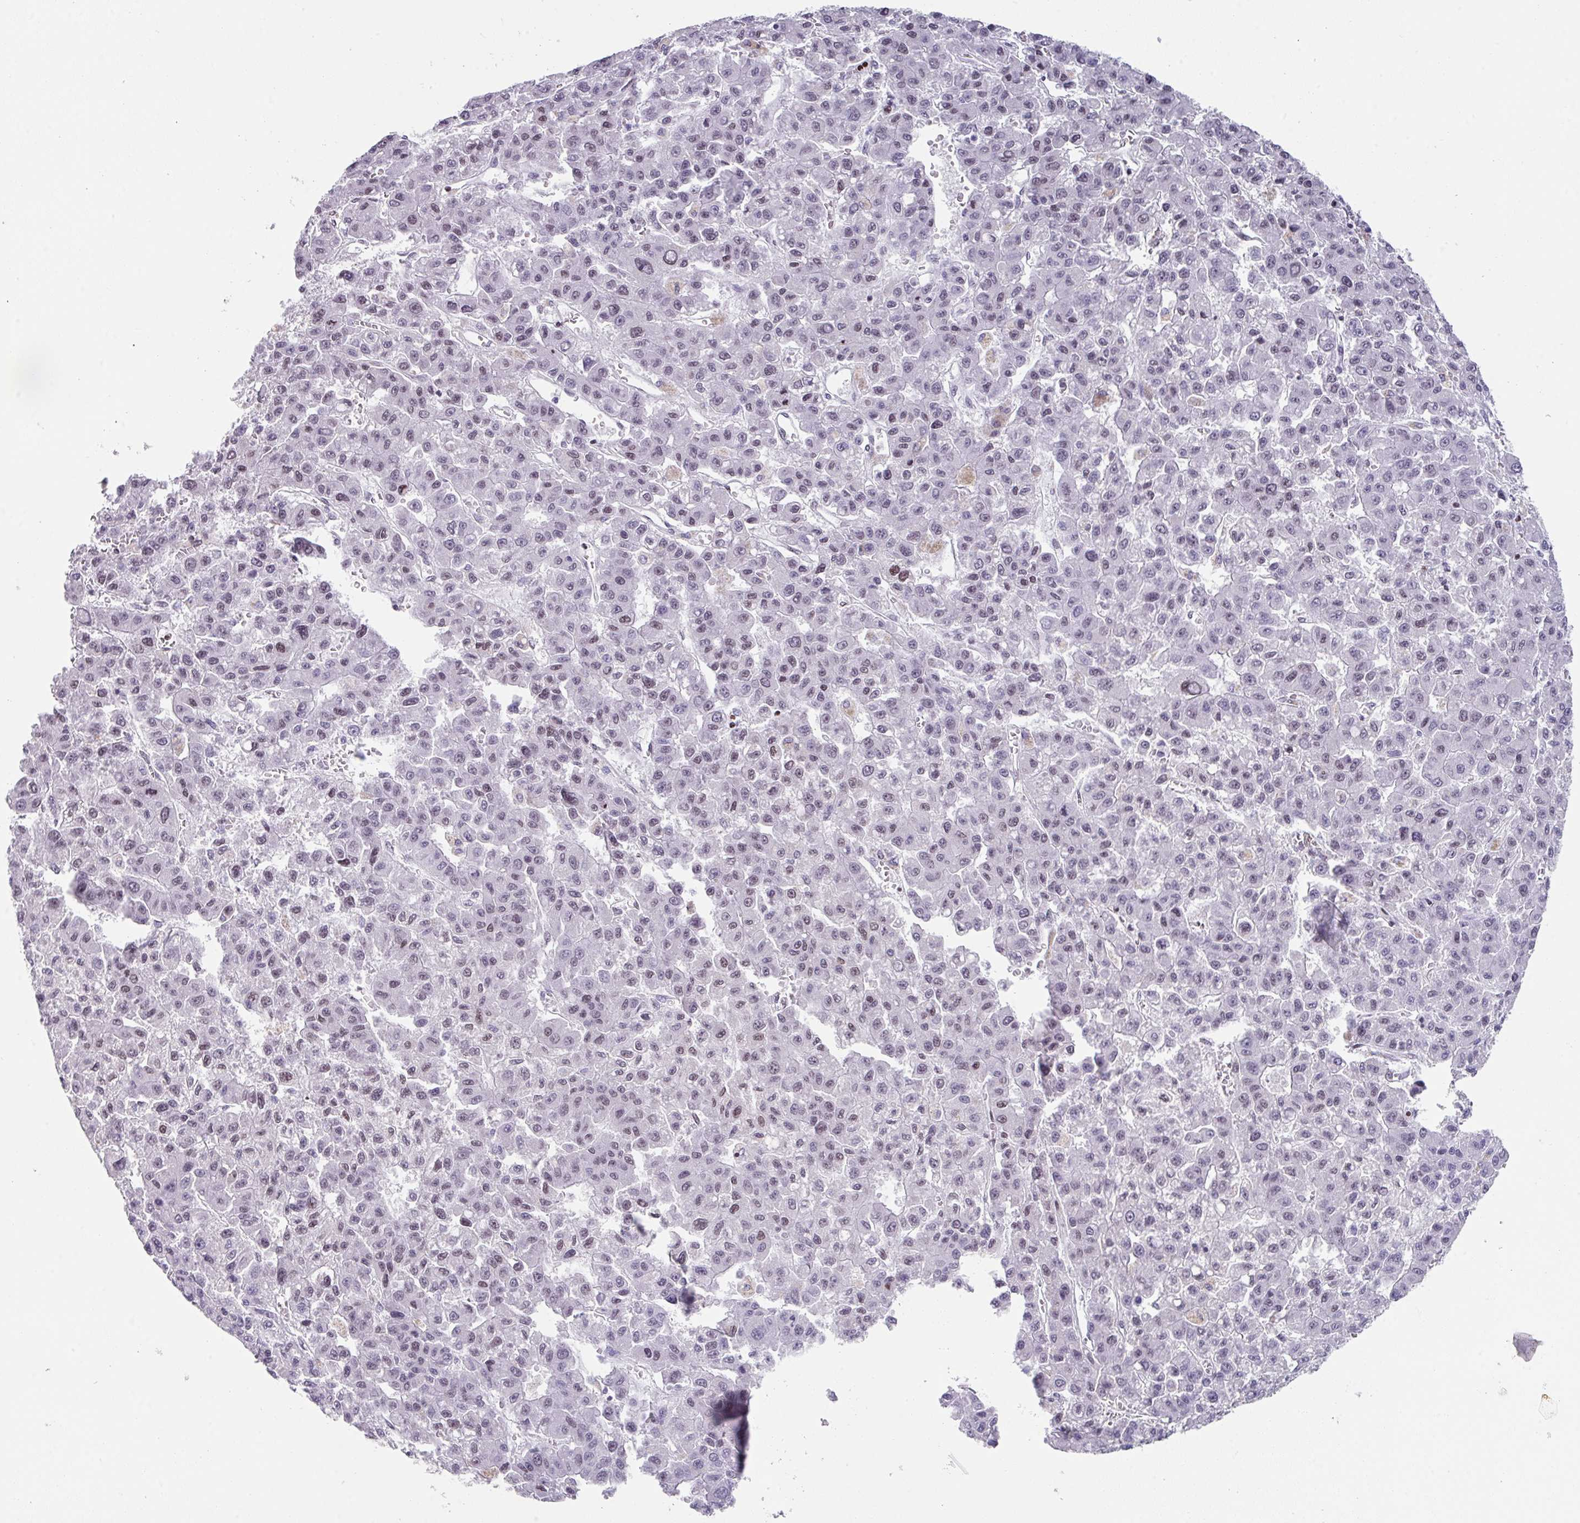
{"staining": {"intensity": "moderate", "quantity": "25%-75%", "location": "nuclear"}, "tissue": "liver cancer", "cell_type": "Tumor cells", "image_type": "cancer", "snomed": [{"axis": "morphology", "description": "Carcinoma, Hepatocellular, NOS"}, {"axis": "topography", "description": "Liver"}], "caption": "Liver hepatocellular carcinoma stained with IHC shows moderate nuclear positivity in about 25%-75% of tumor cells. Nuclei are stained in blue.", "gene": "TCF3", "patient": {"sex": "male", "age": 70}}